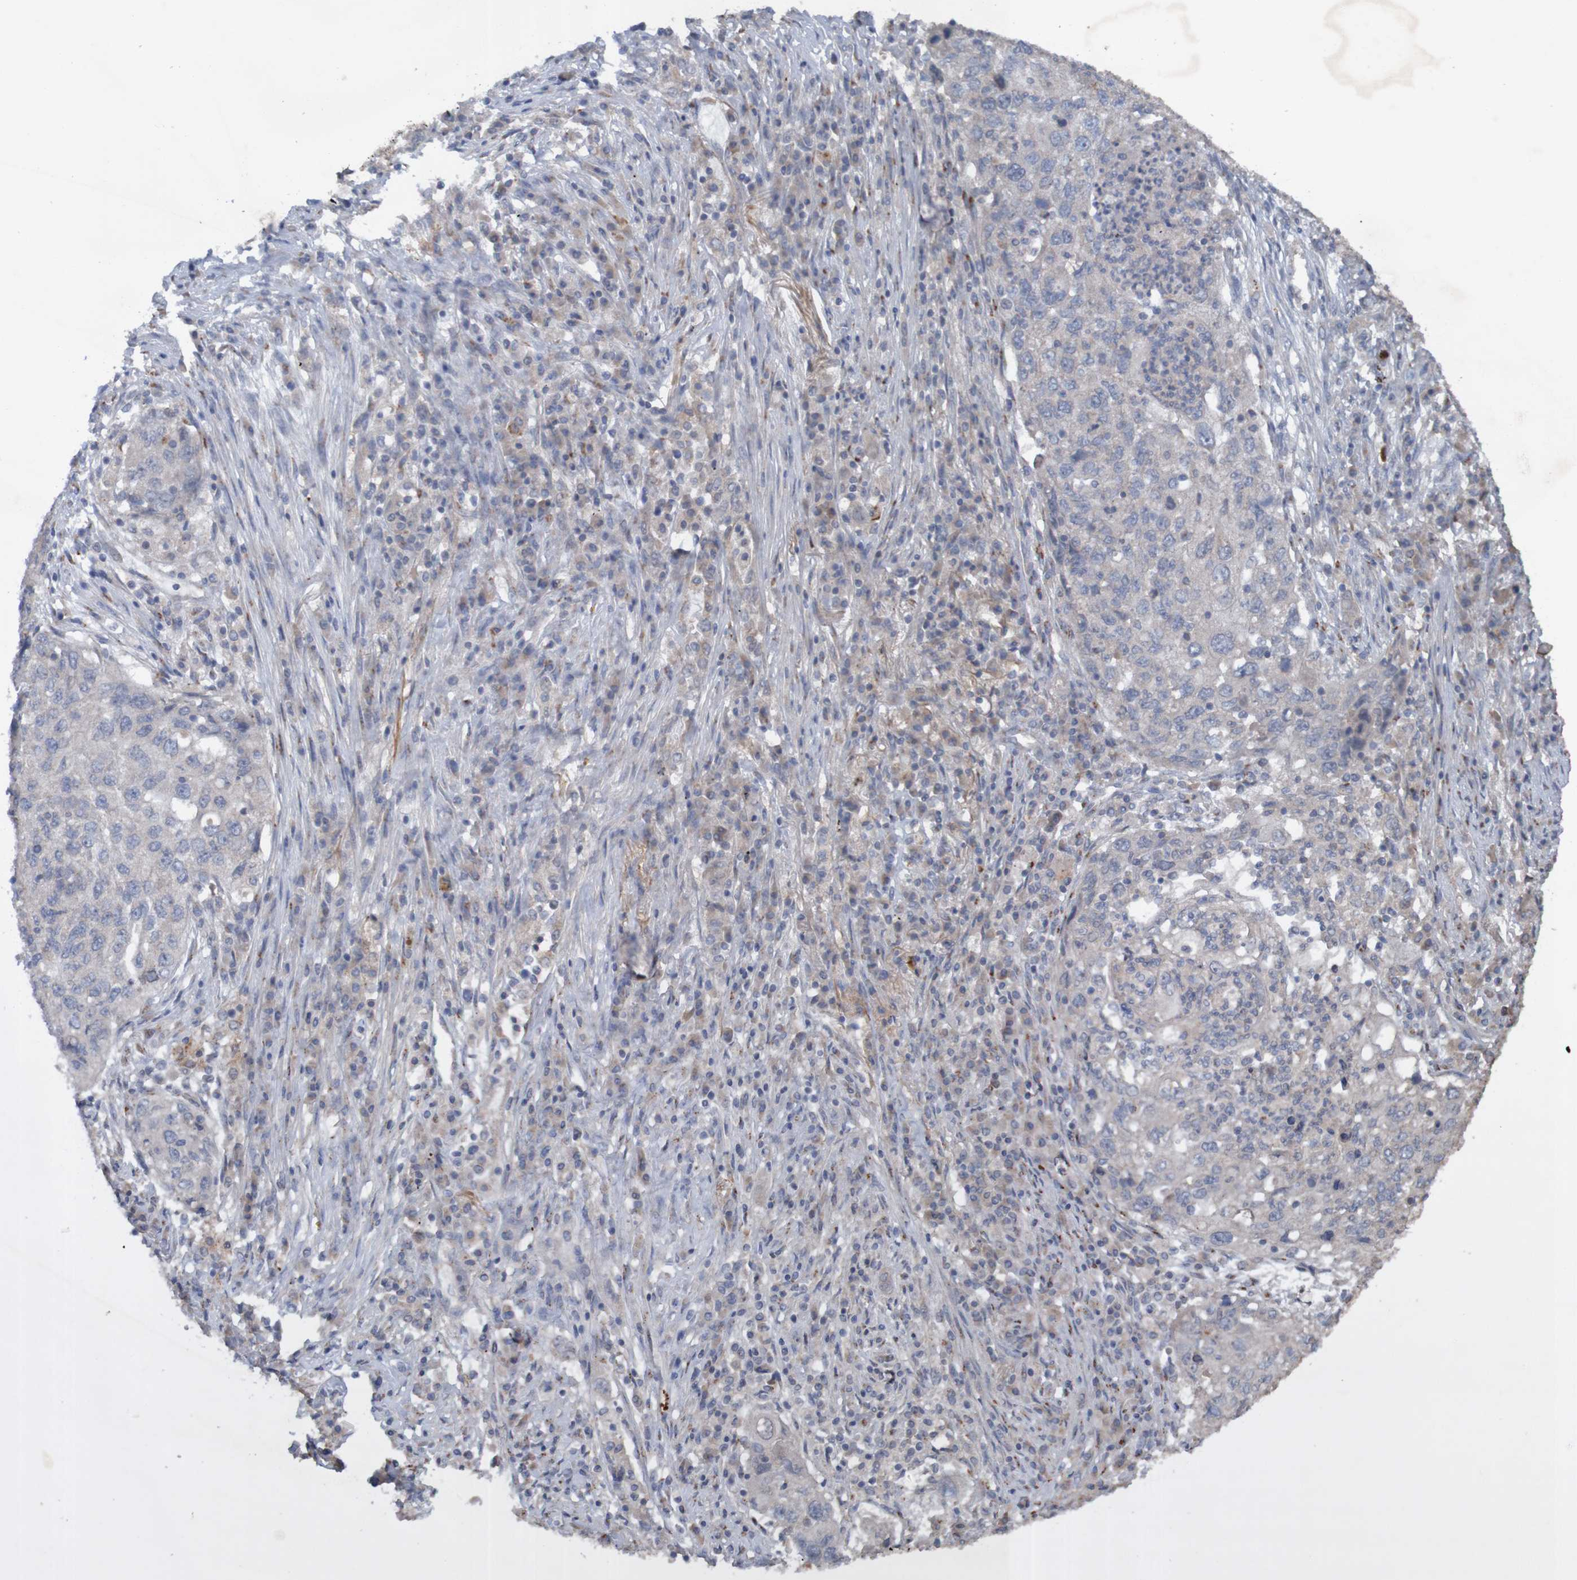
{"staining": {"intensity": "weak", "quantity": ">75%", "location": "cytoplasmic/membranous"}, "tissue": "lung cancer", "cell_type": "Tumor cells", "image_type": "cancer", "snomed": [{"axis": "morphology", "description": "Squamous cell carcinoma, NOS"}, {"axis": "topography", "description": "Lung"}], "caption": "Protein staining exhibits weak cytoplasmic/membranous expression in about >75% of tumor cells in lung cancer (squamous cell carcinoma).", "gene": "ANGPT4", "patient": {"sex": "female", "age": 63}}